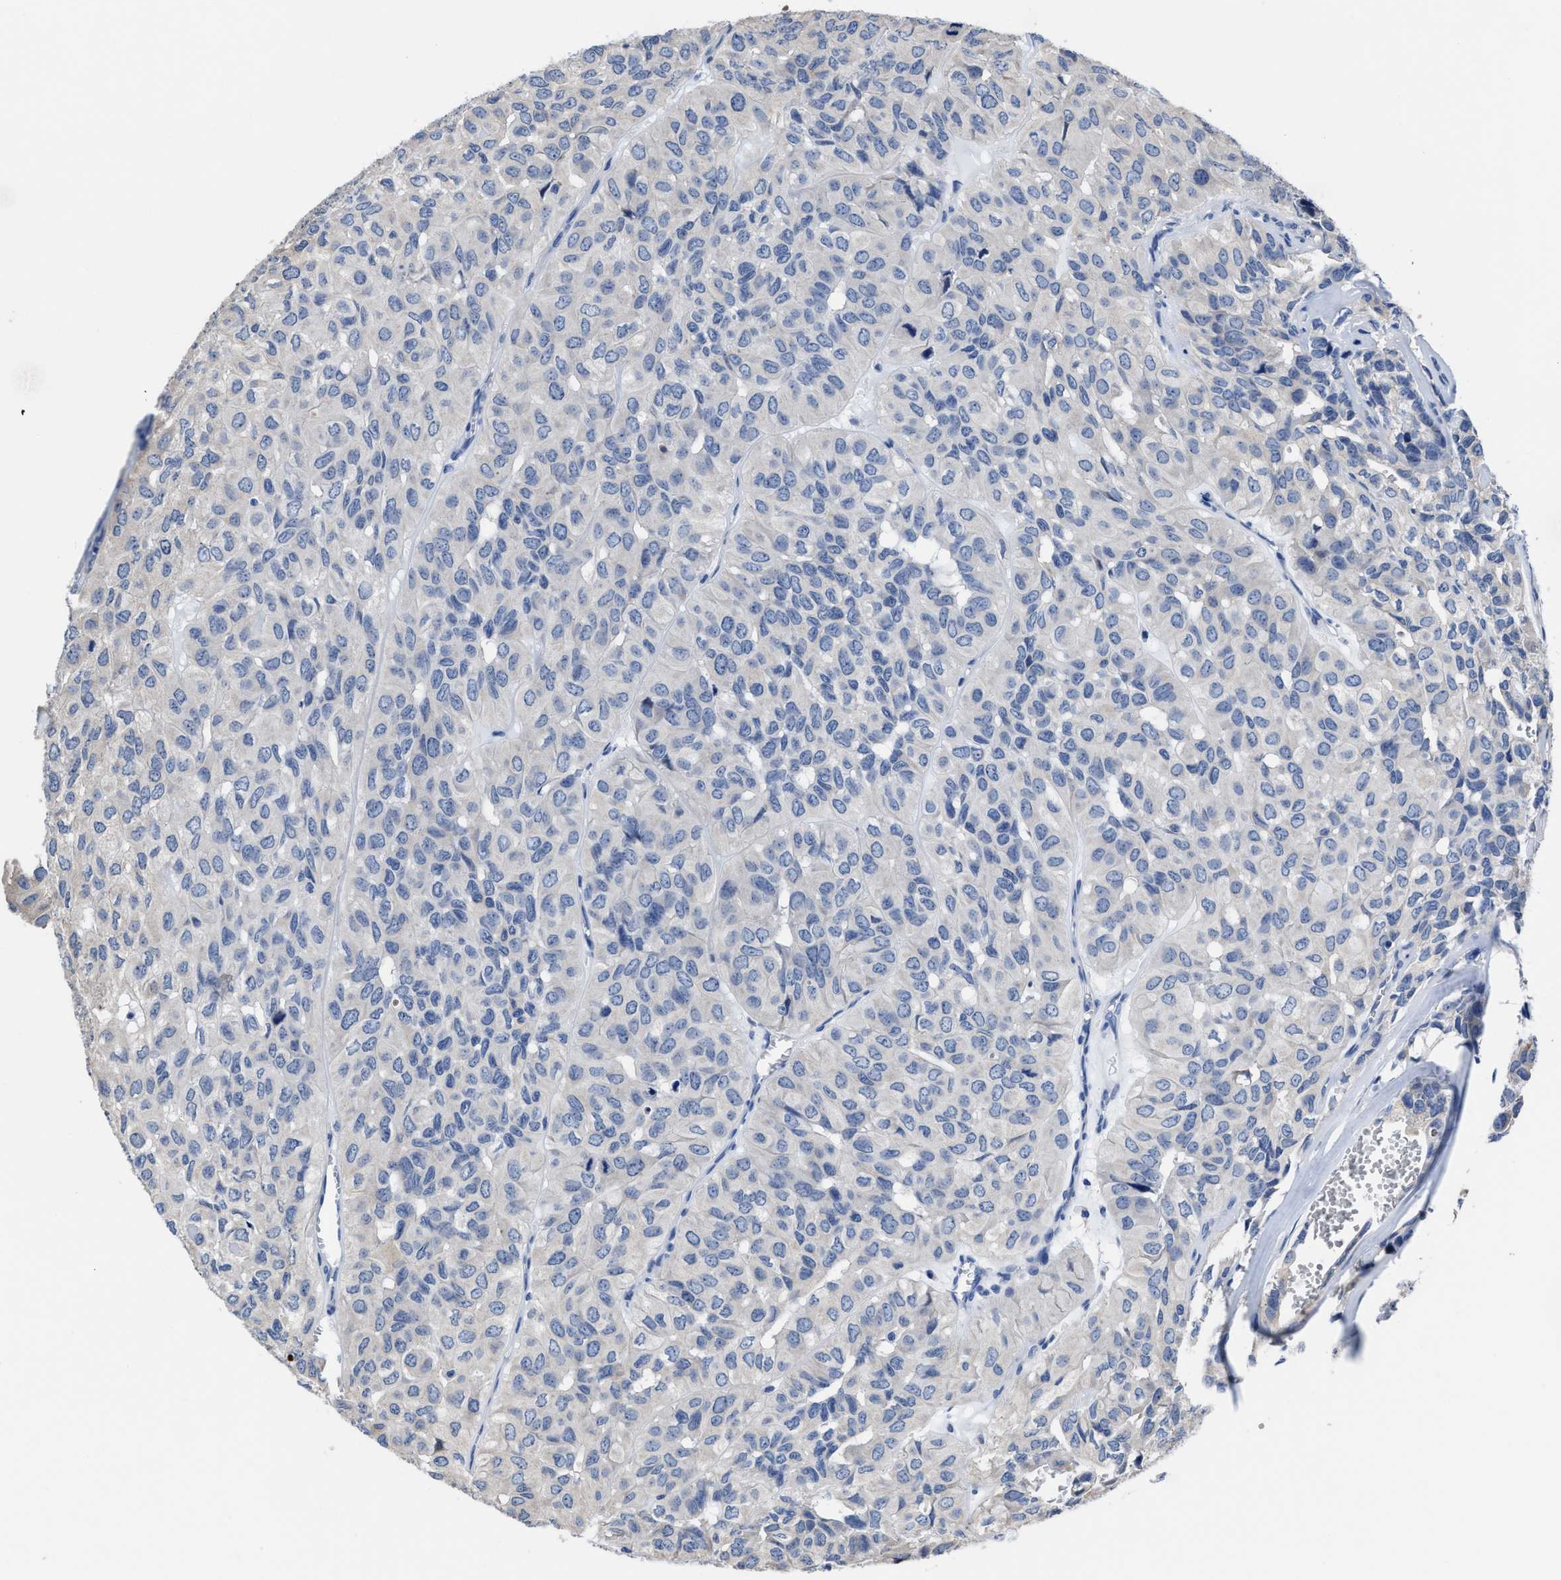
{"staining": {"intensity": "negative", "quantity": "none", "location": "none"}, "tissue": "head and neck cancer", "cell_type": "Tumor cells", "image_type": "cancer", "snomed": [{"axis": "morphology", "description": "Adenocarcinoma, NOS"}, {"axis": "topography", "description": "Salivary gland, NOS"}, {"axis": "topography", "description": "Head-Neck"}], "caption": "DAB immunohistochemical staining of head and neck cancer shows no significant positivity in tumor cells.", "gene": "HOOK1", "patient": {"sex": "female", "age": 76}}